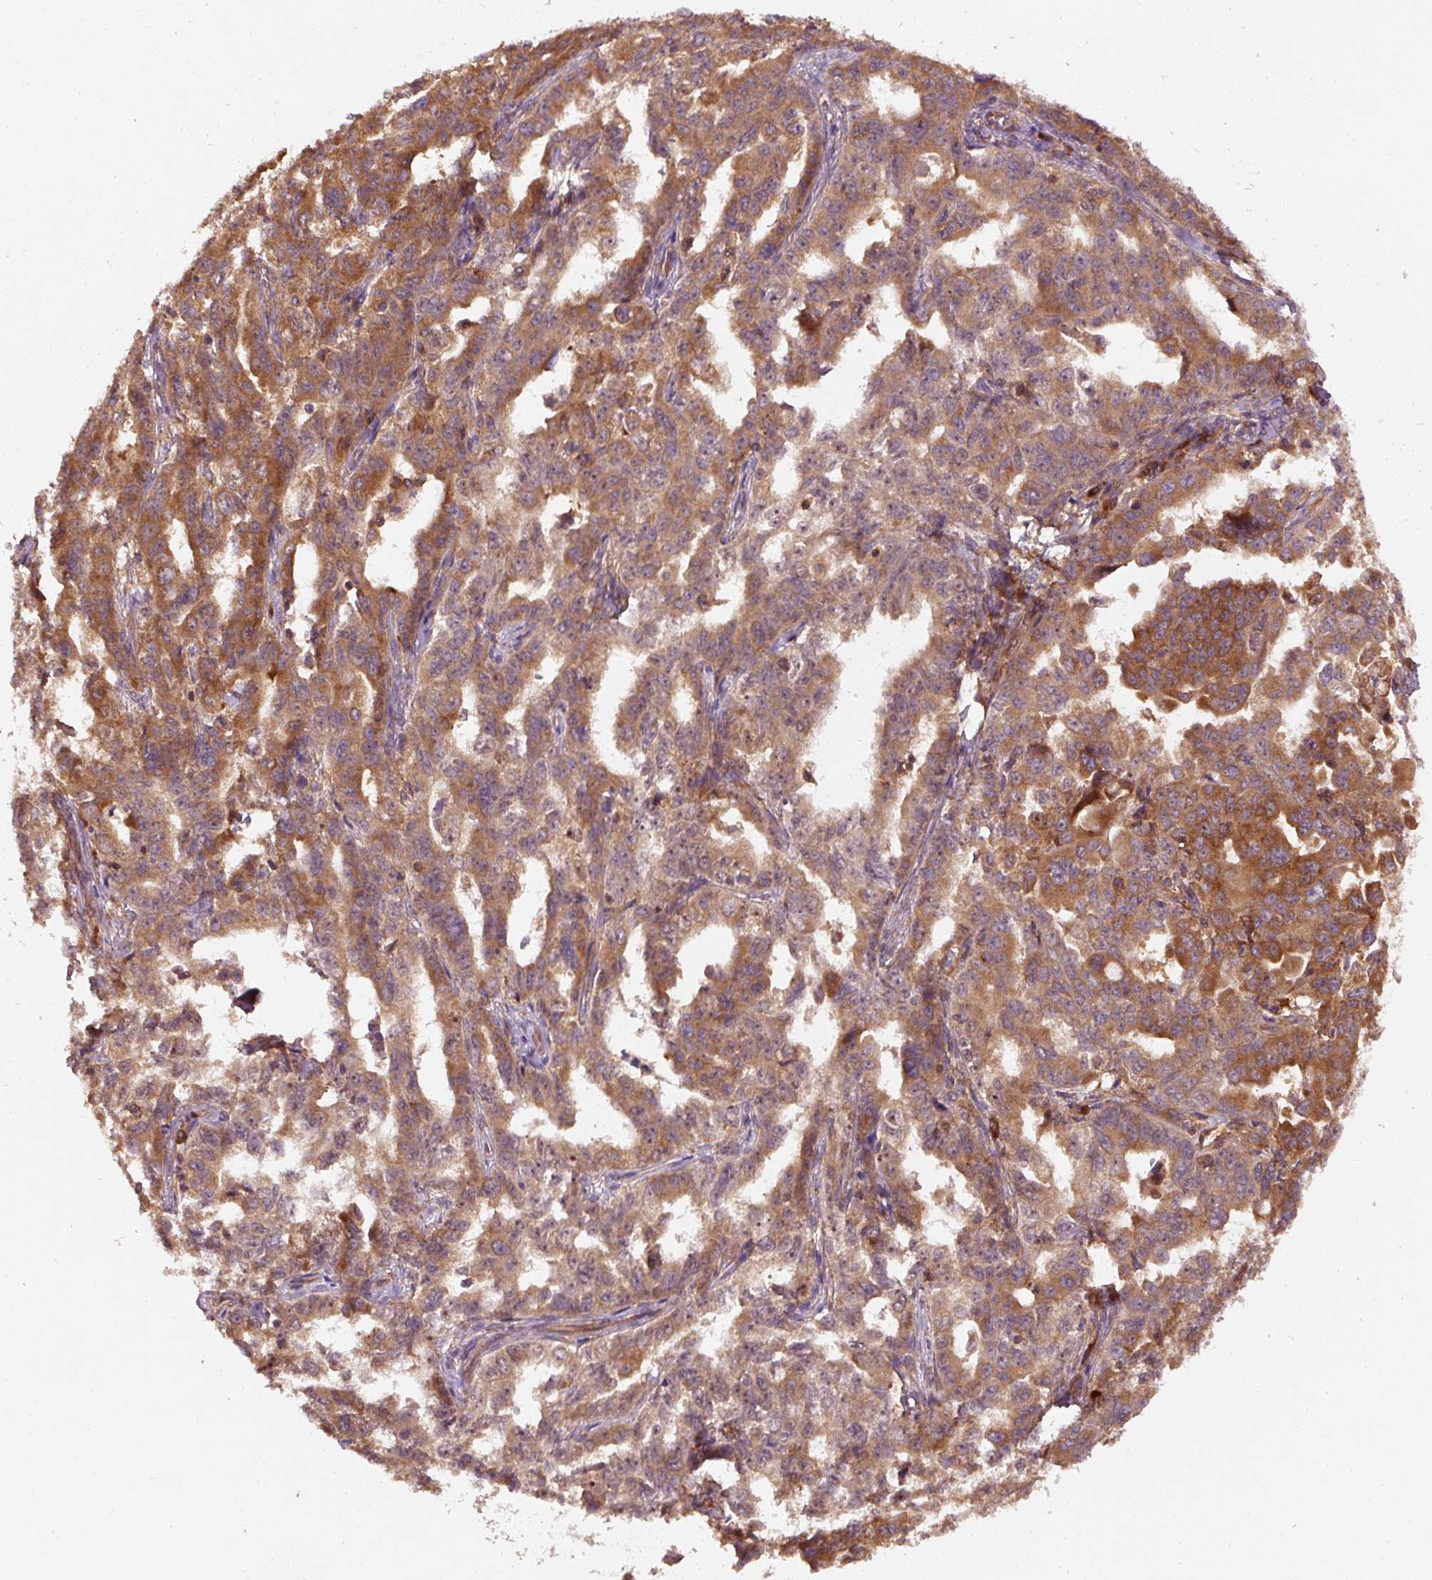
{"staining": {"intensity": "strong", "quantity": ">75%", "location": "cytoplasmic/membranous"}, "tissue": "ovarian cancer", "cell_type": "Tumor cells", "image_type": "cancer", "snomed": [{"axis": "morphology", "description": "Adenocarcinoma, NOS"}, {"axis": "morphology", "description": "Carcinoma, endometroid"}, {"axis": "topography", "description": "Ovary"}], "caption": "An image showing strong cytoplasmic/membranous expression in approximately >75% of tumor cells in ovarian endometroid carcinoma, as visualized by brown immunohistochemical staining.", "gene": "EIF2S2", "patient": {"sex": "female", "age": 72}}